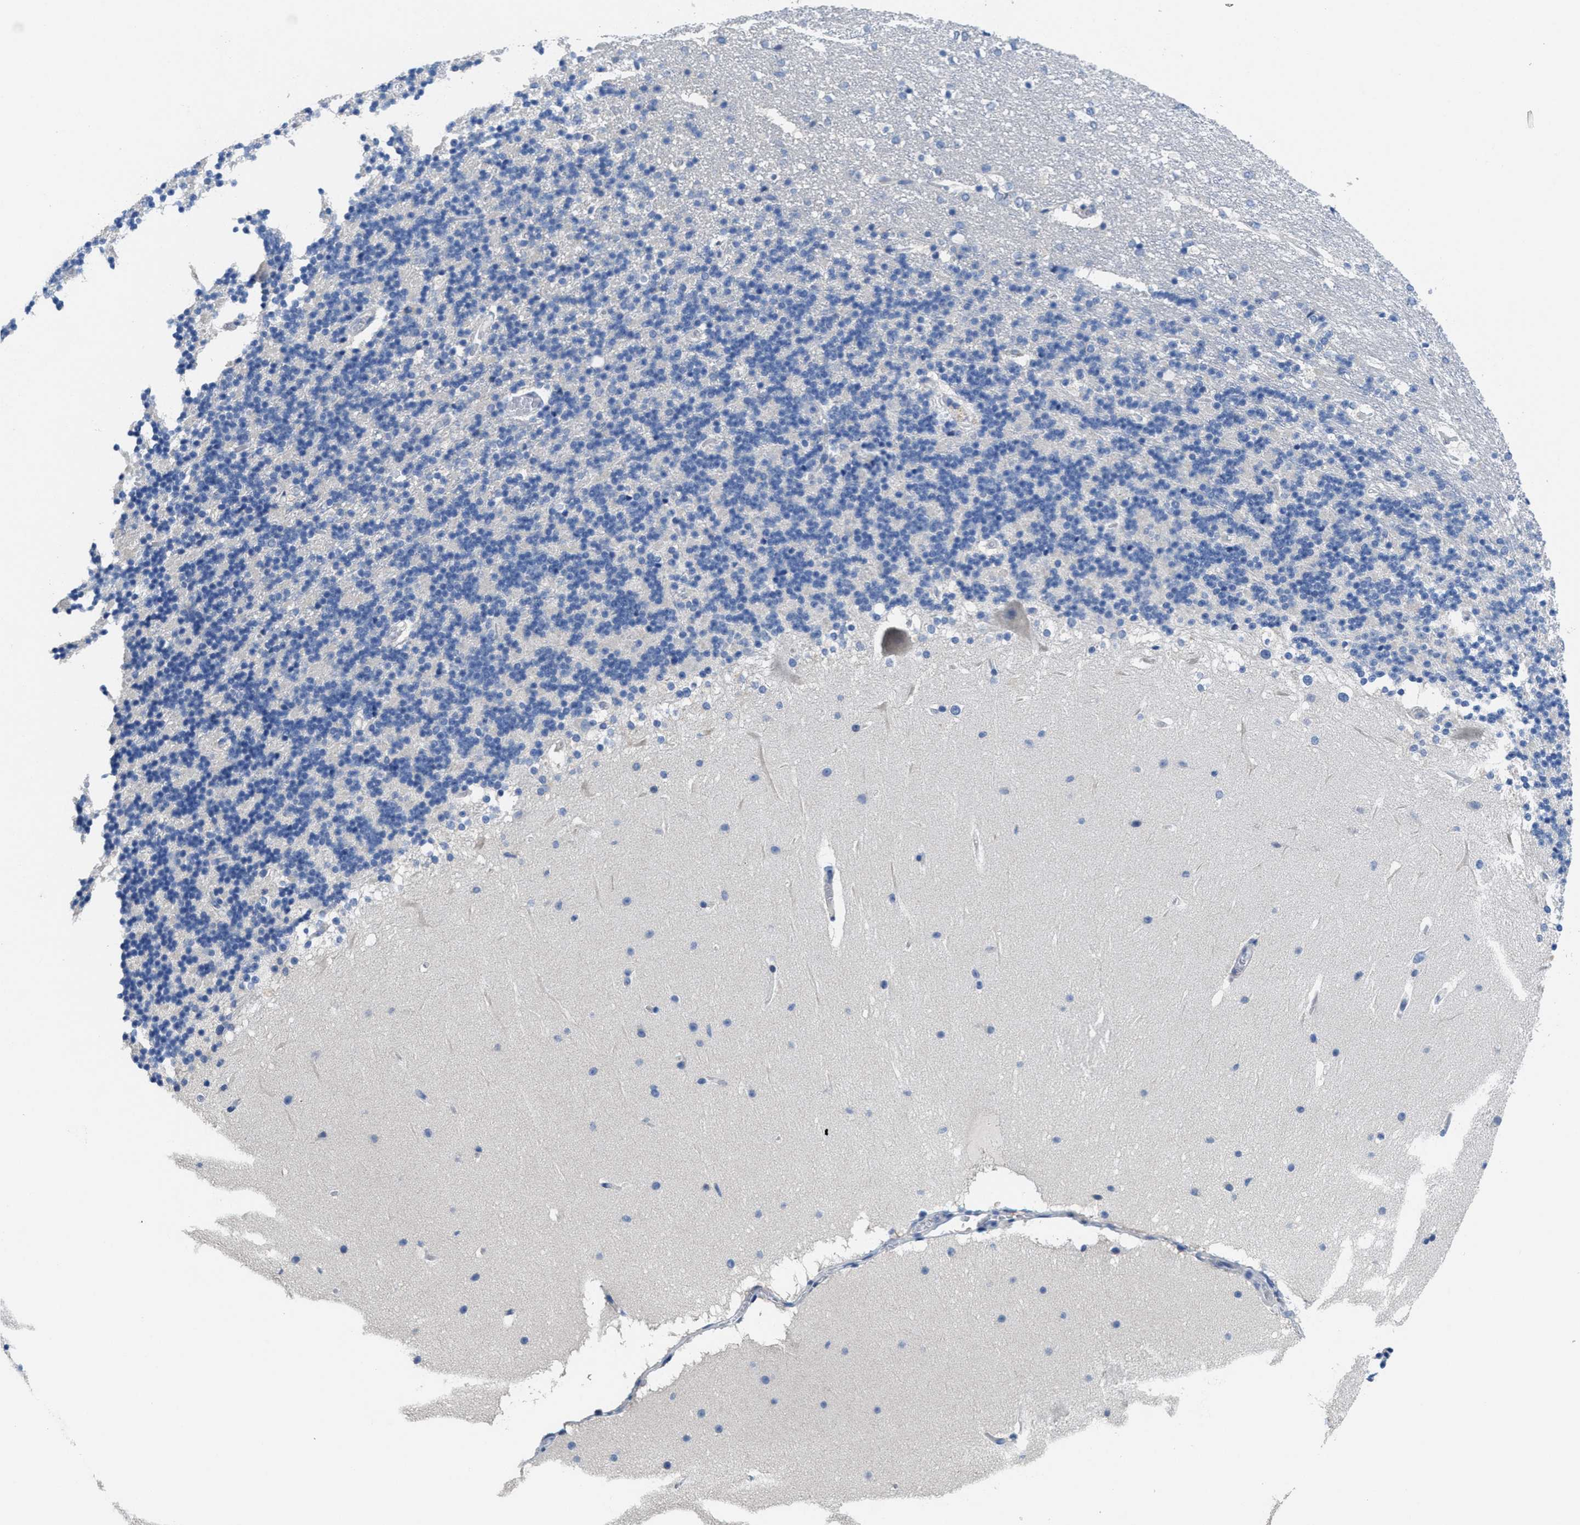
{"staining": {"intensity": "negative", "quantity": "none", "location": "none"}, "tissue": "cerebellum", "cell_type": "Cells in granular layer", "image_type": "normal", "snomed": [{"axis": "morphology", "description": "Normal tissue, NOS"}, {"axis": "topography", "description": "Cerebellum"}], "caption": "High magnification brightfield microscopy of benign cerebellum stained with DAB (brown) and counterstained with hematoxylin (blue): cells in granular layer show no significant positivity. (Stains: DAB (3,3'-diaminobenzidine) IHC with hematoxylin counter stain, Microscopy: brightfield microscopy at high magnification).", "gene": "CA9", "patient": {"sex": "female", "age": 19}}